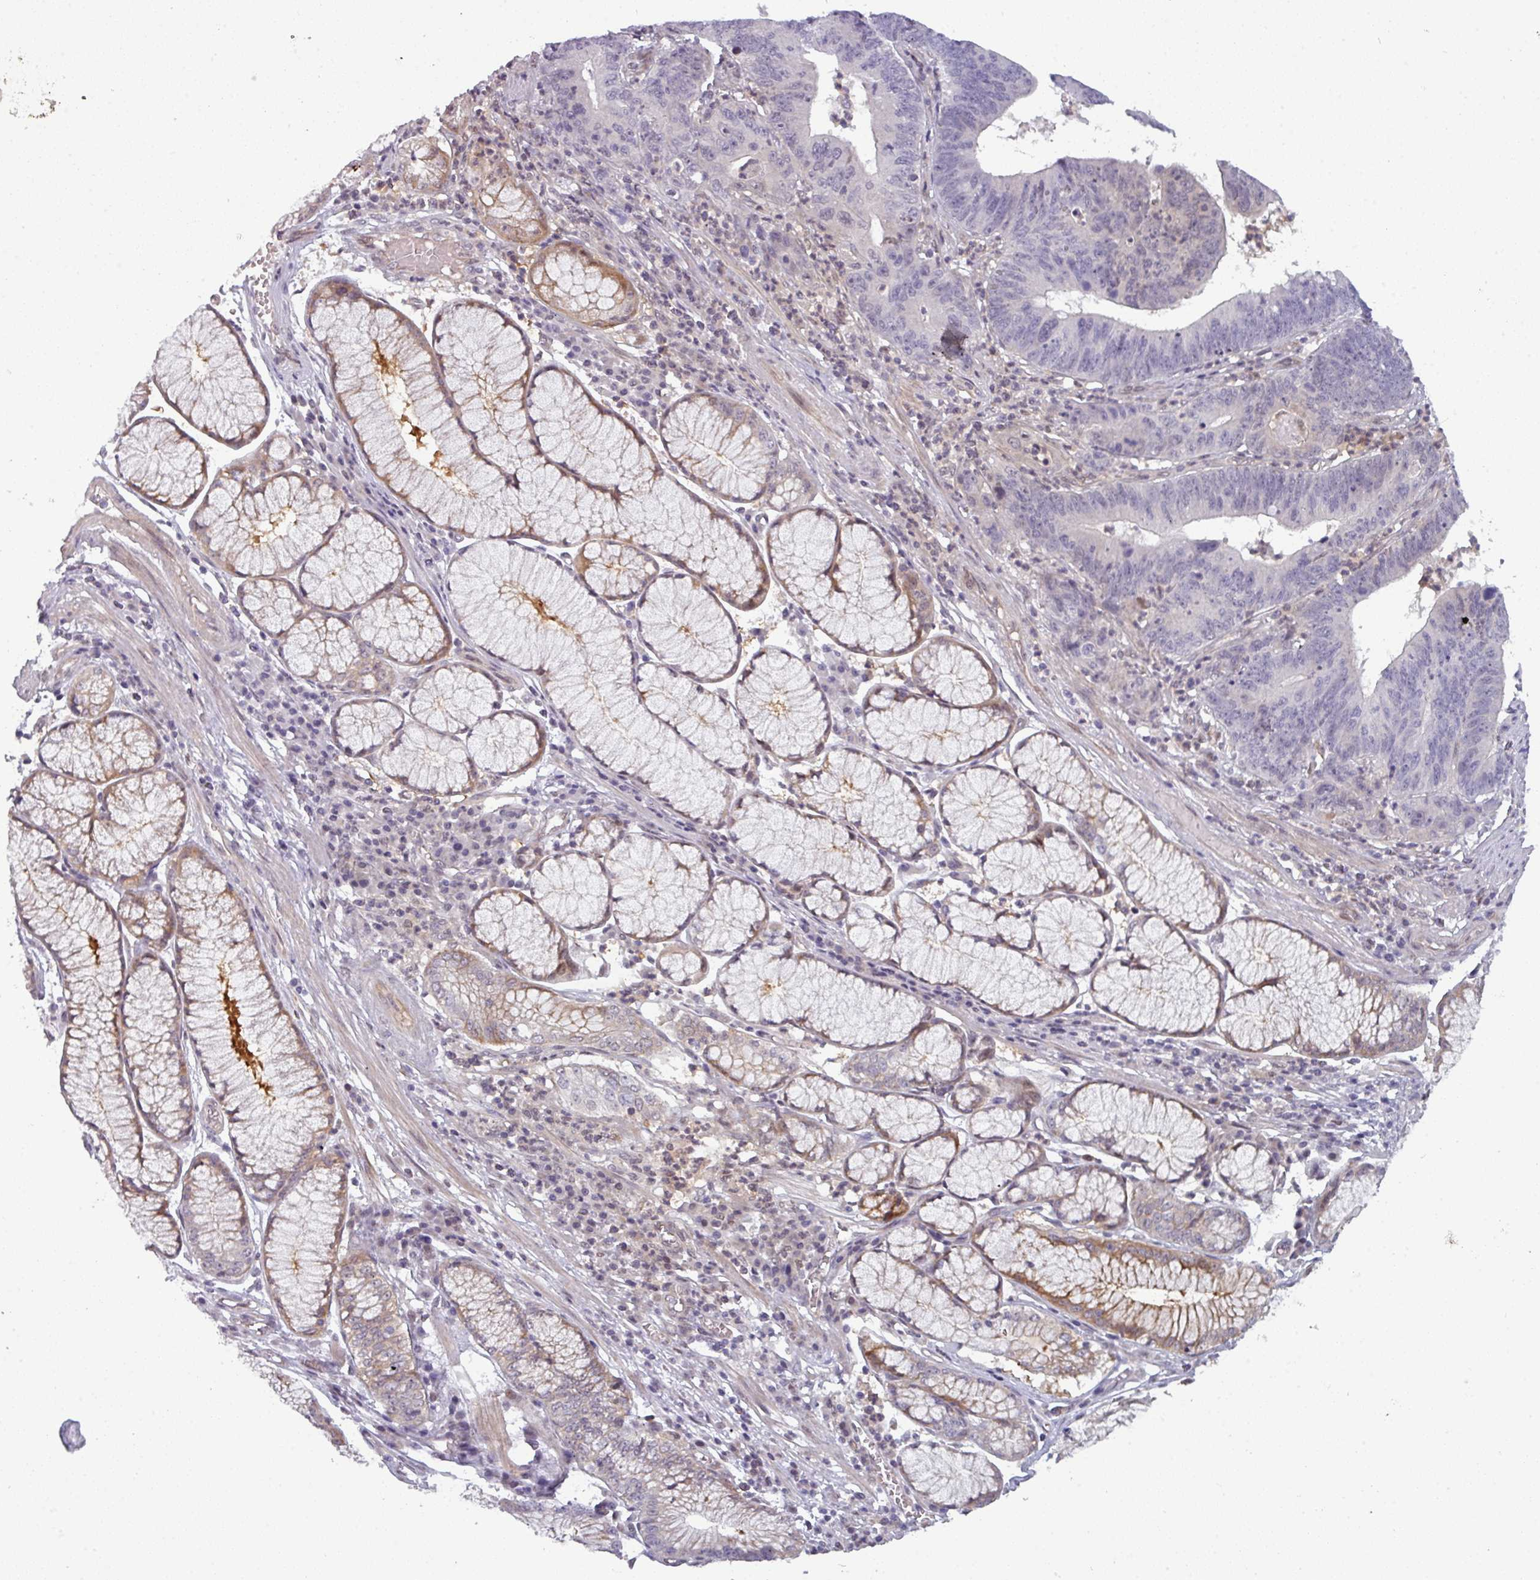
{"staining": {"intensity": "negative", "quantity": "none", "location": "none"}, "tissue": "stomach cancer", "cell_type": "Tumor cells", "image_type": "cancer", "snomed": [{"axis": "morphology", "description": "Adenocarcinoma, NOS"}, {"axis": "topography", "description": "Stomach"}], "caption": "Tumor cells are negative for brown protein staining in stomach cancer.", "gene": "PRAMEF12", "patient": {"sex": "male", "age": 59}}